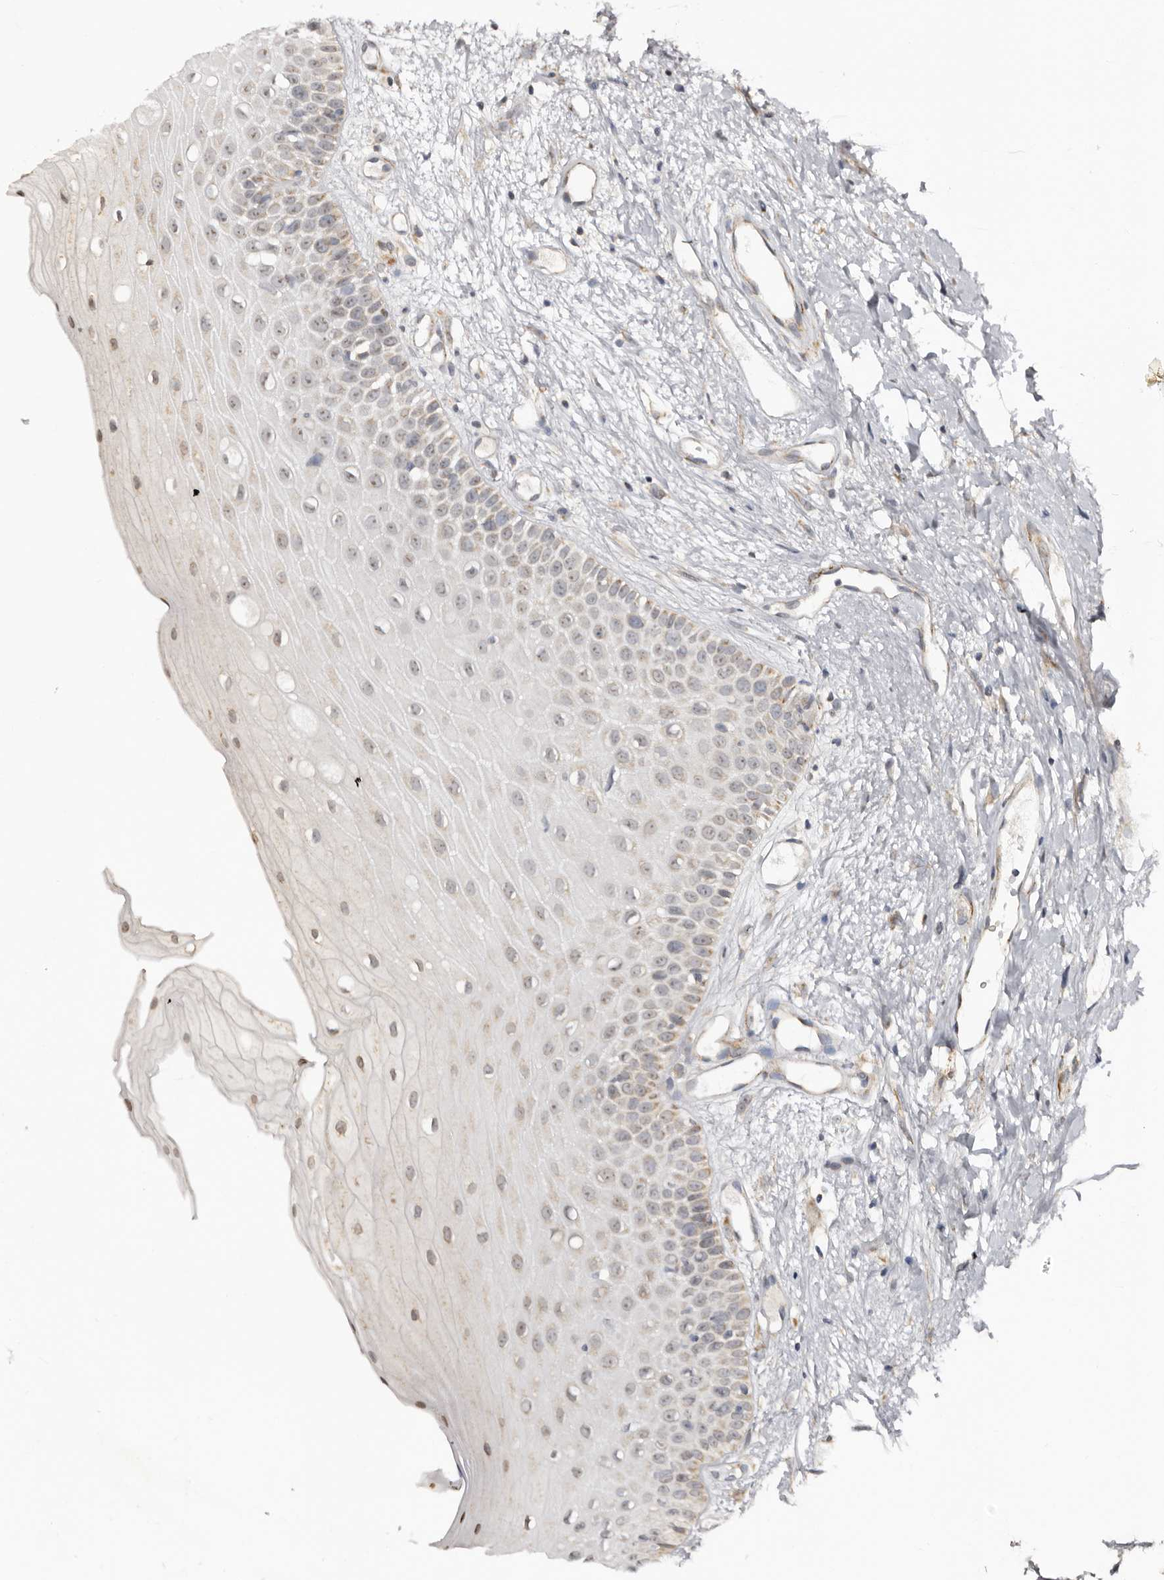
{"staining": {"intensity": "moderate", "quantity": "<25%", "location": "cytoplasmic/membranous"}, "tissue": "oral mucosa", "cell_type": "Squamous epithelial cells", "image_type": "normal", "snomed": [{"axis": "morphology", "description": "Normal tissue, NOS"}, {"axis": "topography", "description": "Oral tissue"}], "caption": "Immunohistochemistry (IHC) of normal oral mucosa reveals low levels of moderate cytoplasmic/membranous staining in about <25% of squamous epithelial cells.", "gene": "BAD", "patient": {"sex": "female", "age": 63}}